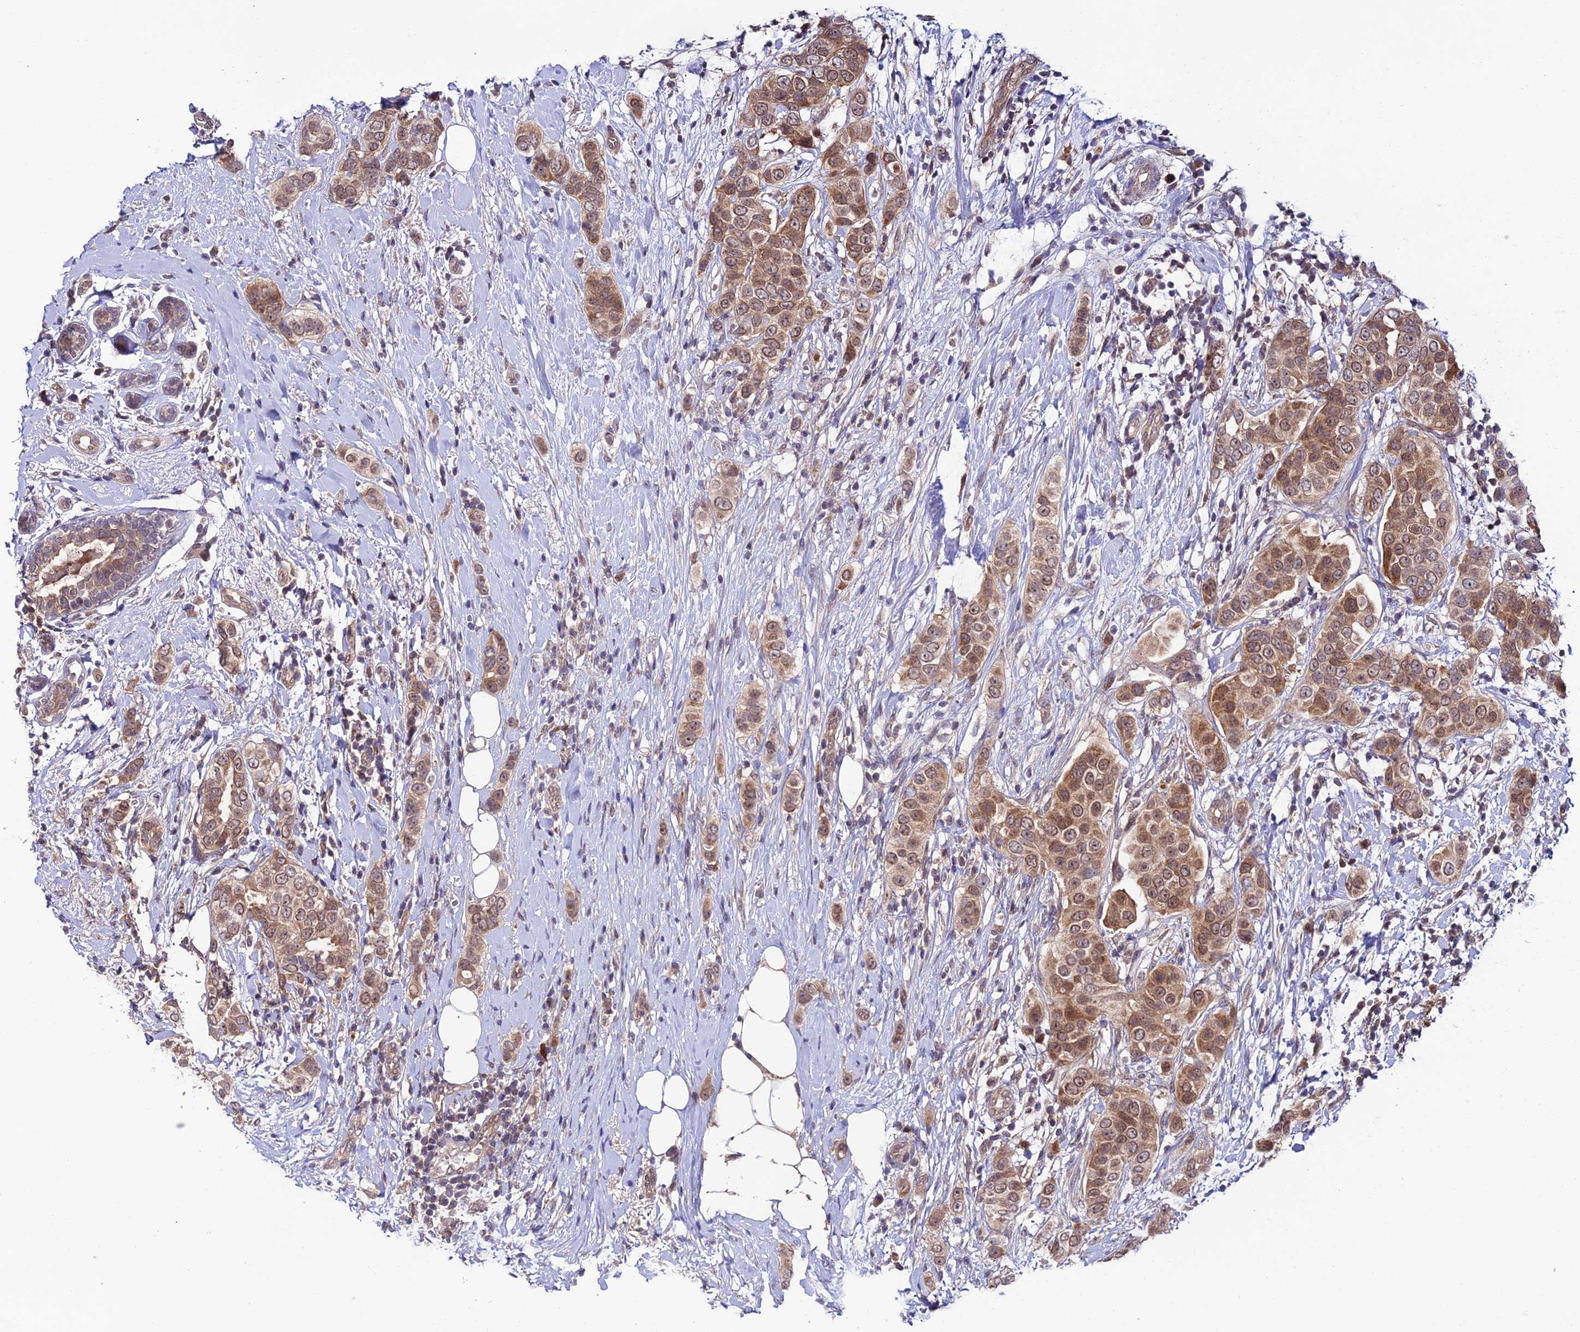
{"staining": {"intensity": "moderate", "quantity": ">75%", "location": "cytoplasmic/membranous,nuclear"}, "tissue": "breast cancer", "cell_type": "Tumor cells", "image_type": "cancer", "snomed": [{"axis": "morphology", "description": "Lobular carcinoma"}, {"axis": "topography", "description": "Breast"}], "caption": "IHC micrograph of neoplastic tissue: breast lobular carcinoma stained using immunohistochemistry (IHC) shows medium levels of moderate protein expression localized specifically in the cytoplasmic/membranous and nuclear of tumor cells, appearing as a cytoplasmic/membranous and nuclear brown color.", "gene": "TRIM40", "patient": {"sex": "female", "age": 51}}